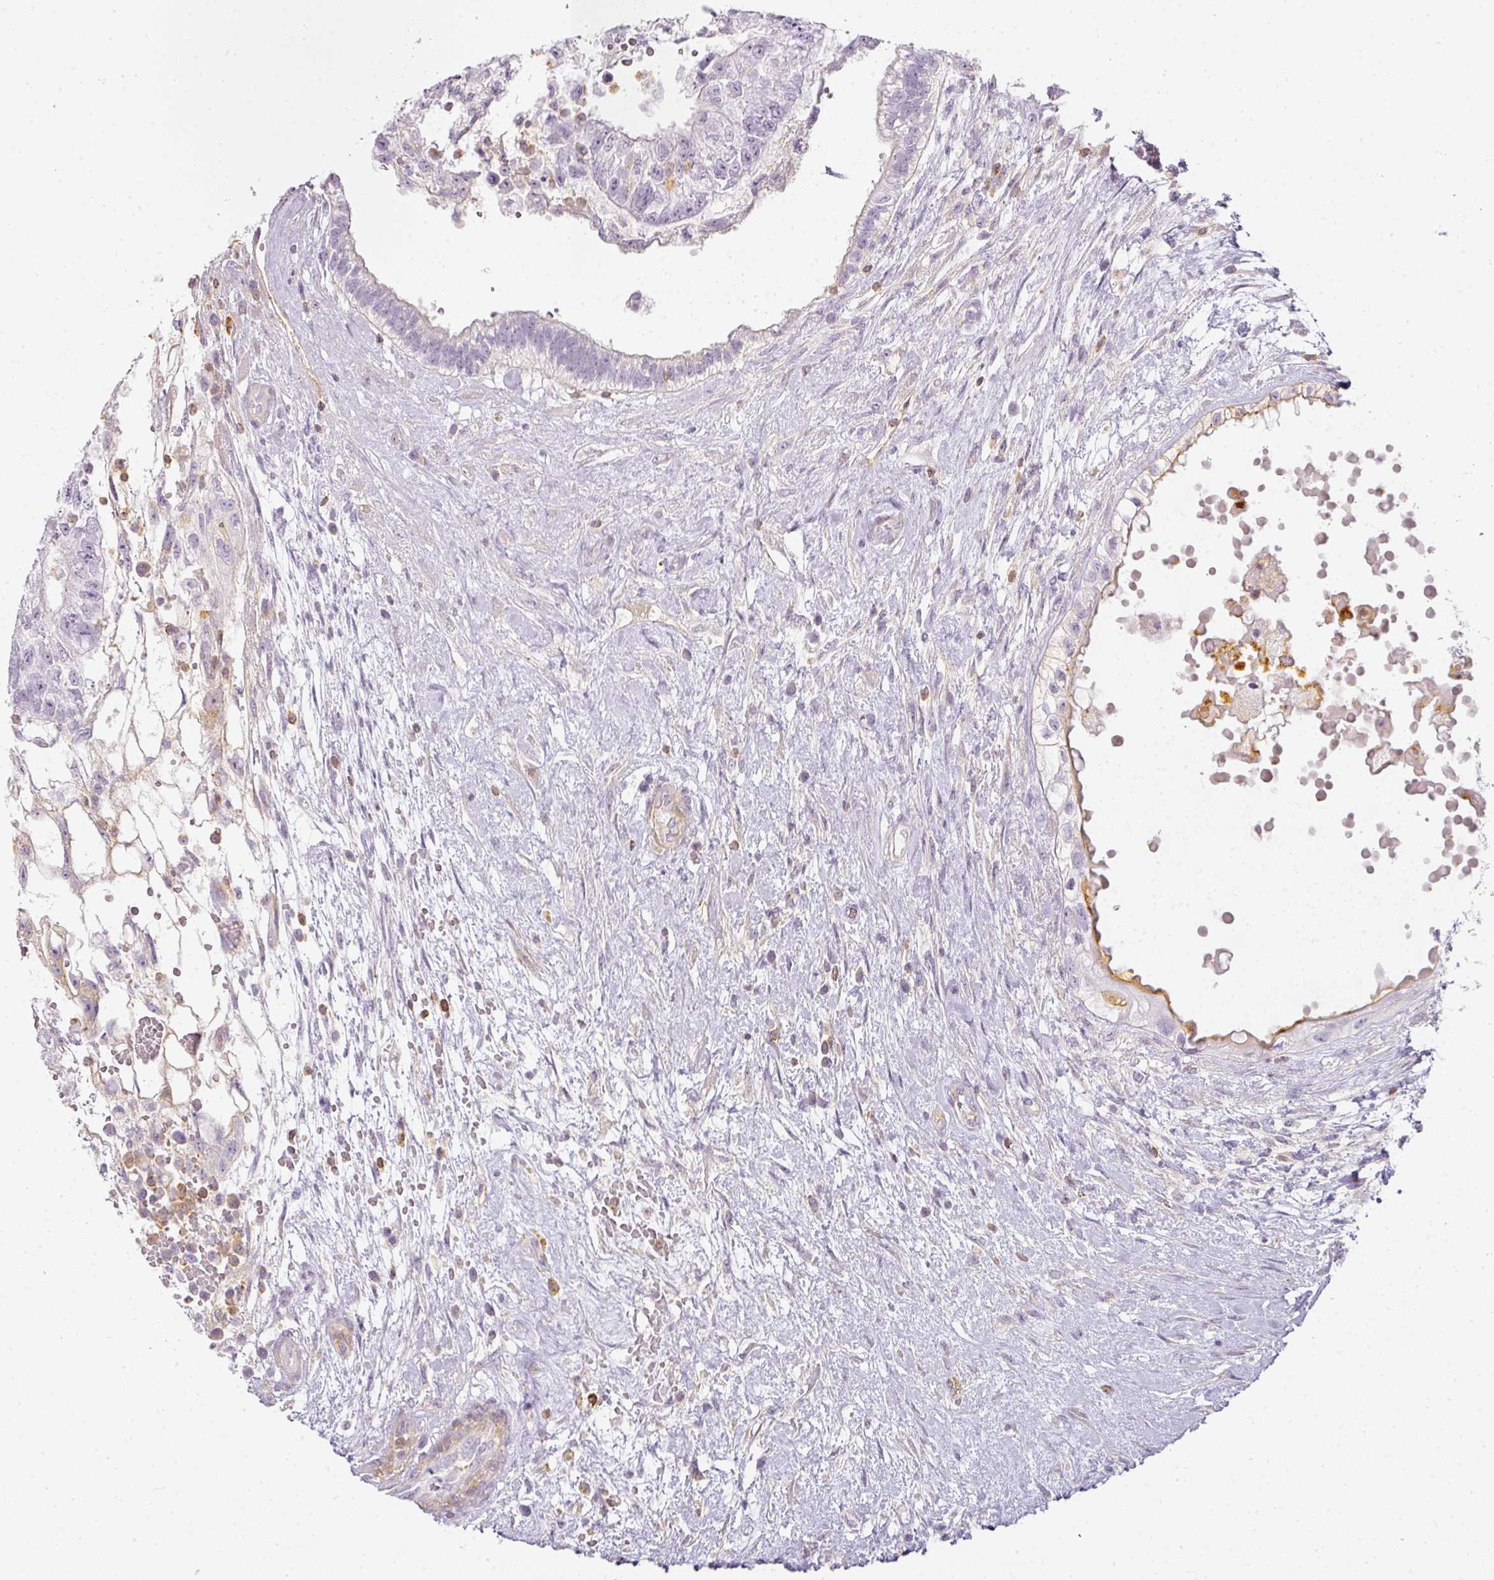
{"staining": {"intensity": "negative", "quantity": "none", "location": "none"}, "tissue": "testis cancer", "cell_type": "Tumor cells", "image_type": "cancer", "snomed": [{"axis": "morphology", "description": "Normal tissue, NOS"}, {"axis": "morphology", "description": "Carcinoma, Embryonal, NOS"}, {"axis": "topography", "description": "Testis"}], "caption": "Immunohistochemistry (IHC) histopathology image of testis embryonal carcinoma stained for a protein (brown), which reveals no expression in tumor cells. (Brightfield microscopy of DAB immunohistochemistry at high magnification).", "gene": "TMEM42", "patient": {"sex": "male", "age": 32}}